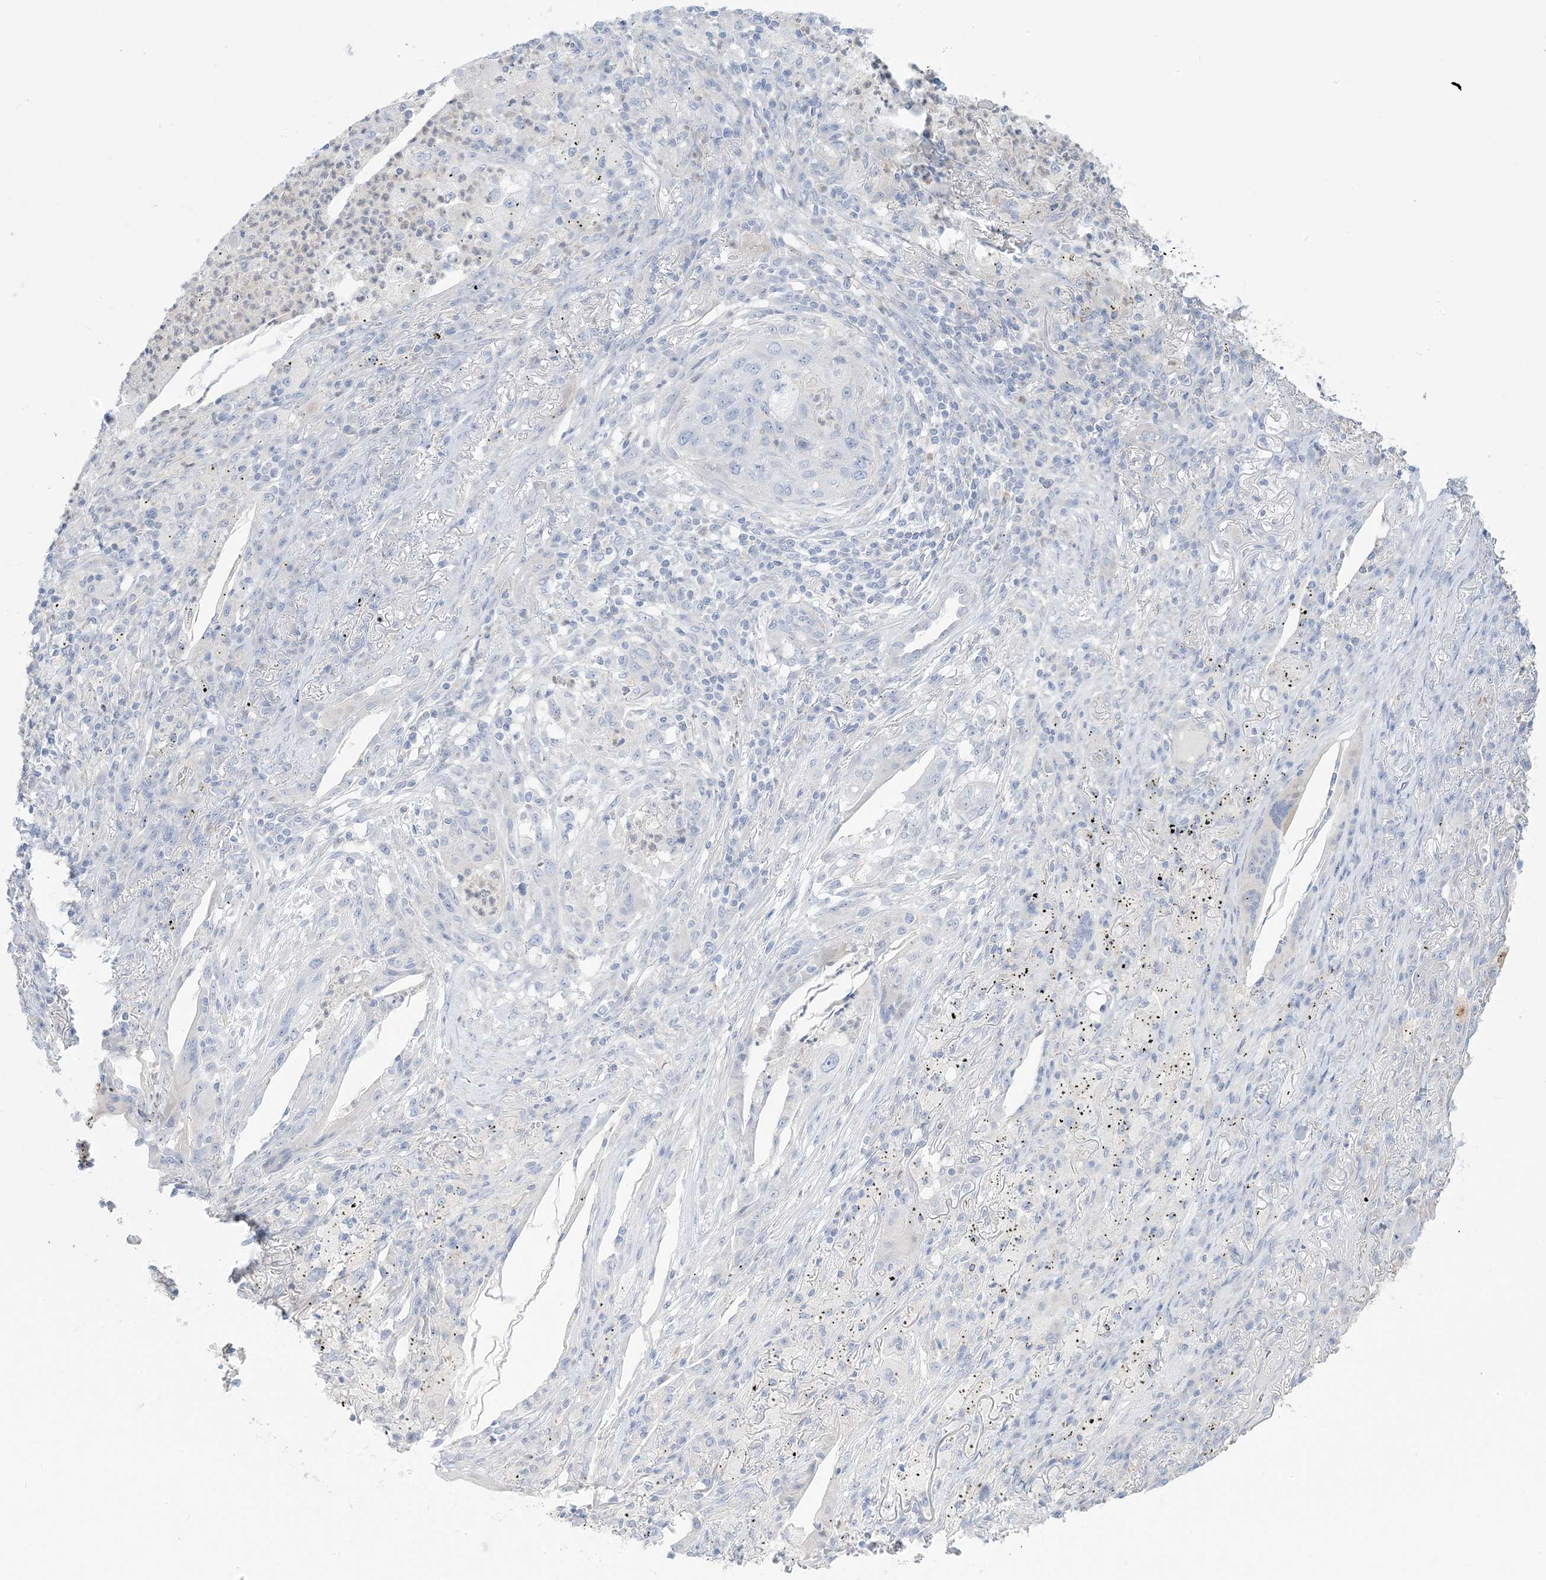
{"staining": {"intensity": "negative", "quantity": "none", "location": "none"}, "tissue": "lung cancer", "cell_type": "Tumor cells", "image_type": "cancer", "snomed": [{"axis": "morphology", "description": "Squamous cell carcinoma, NOS"}, {"axis": "topography", "description": "Lung"}], "caption": "A histopathology image of squamous cell carcinoma (lung) stained for a protein reveals no brown staining in tumor cells.", "gene": "MTHFD2L", "patient": {"sex": "female", "age": 63}}